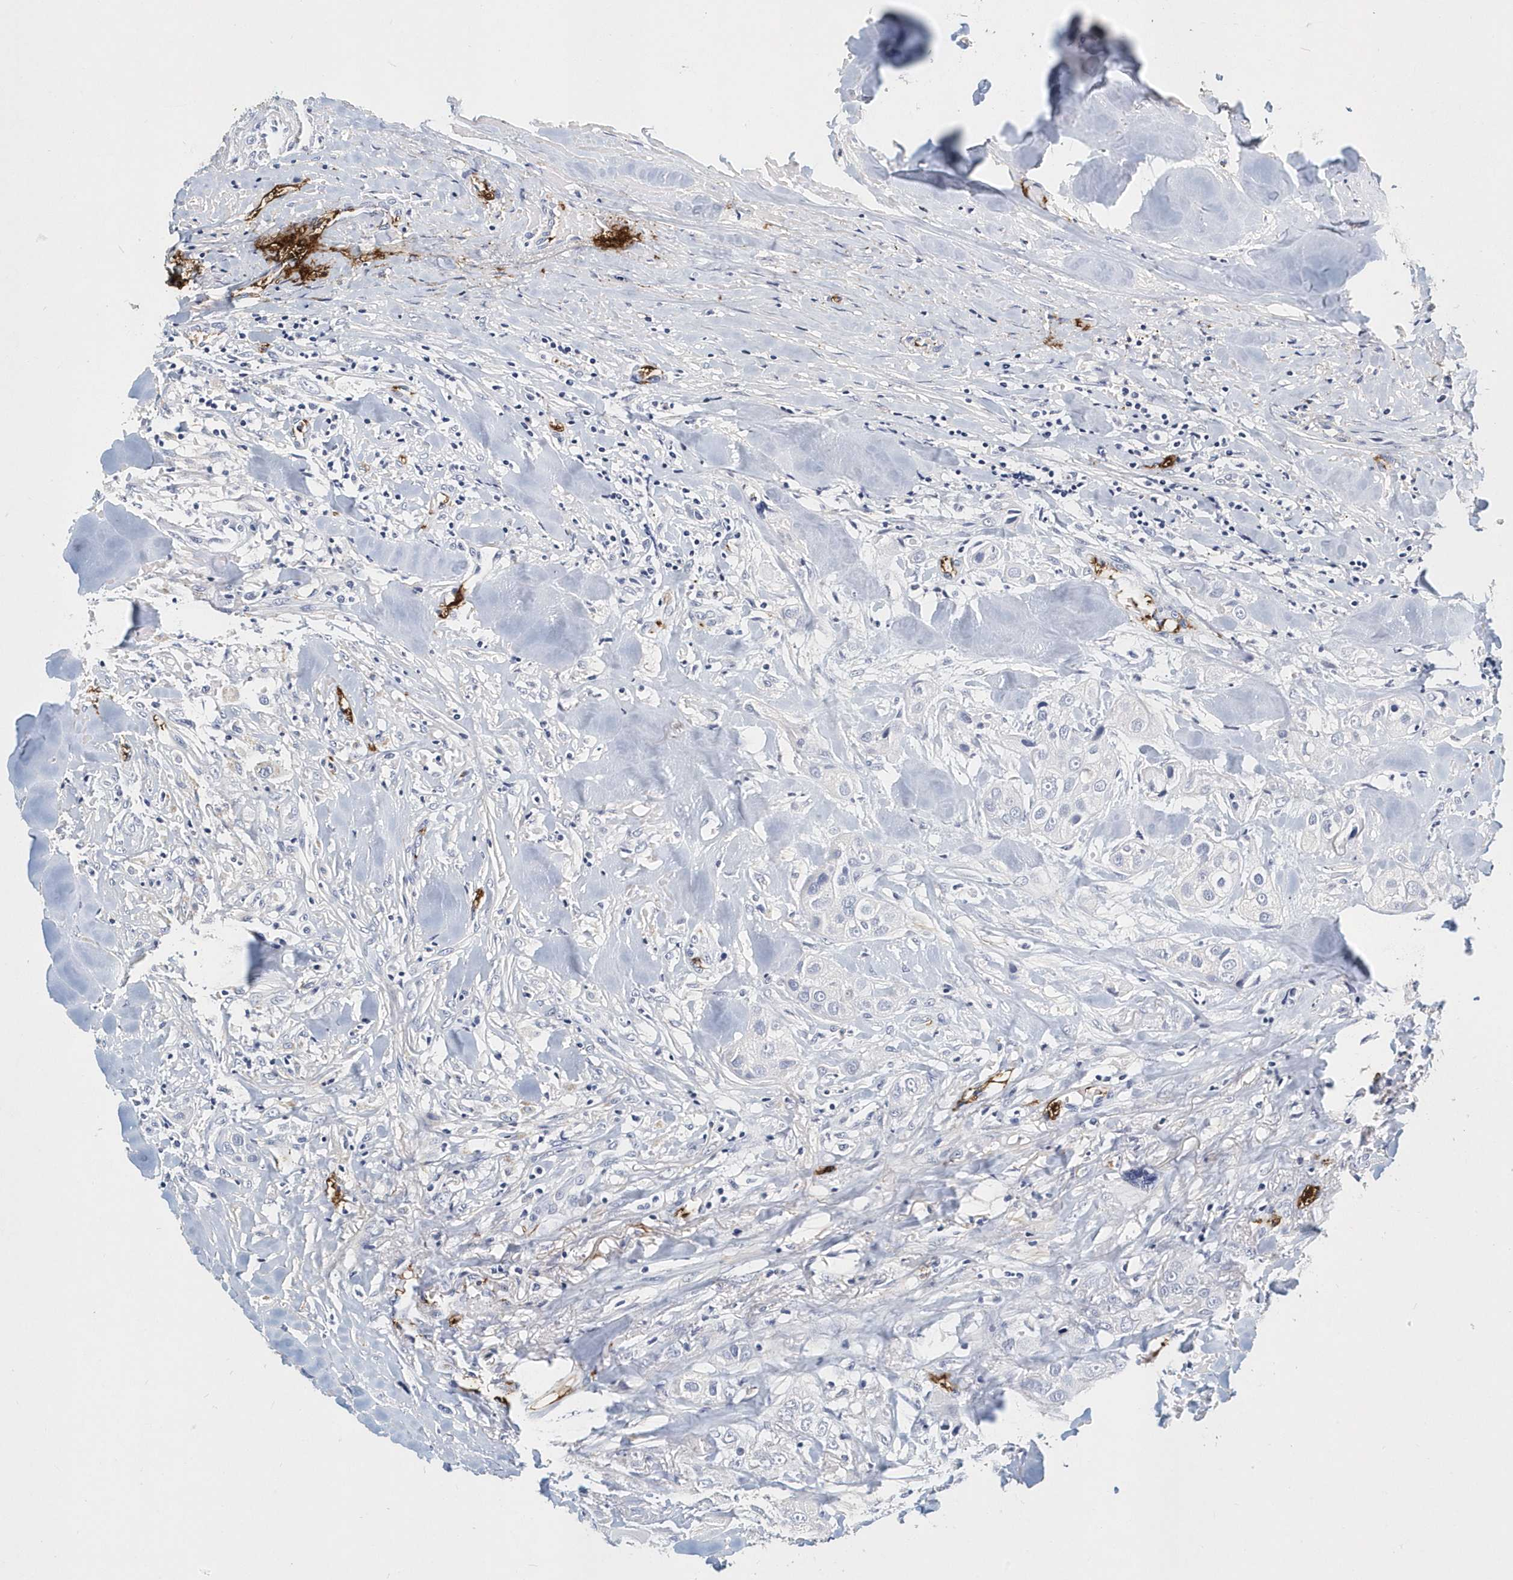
{"staining": {"intensity": "negative", "quantity": "none", "location": "none"}, "tissue": "head and neck cancer", "cell_type": "Tumor cells", "image_type": "cancer", "snomed": [{"axis": "morphology", "description": "Normal tissue, NOS"}, {"axis": "morphology", "description": "Squamous cell carcinoma, NOS"}, {"axis": "topography", "description": "Skeletal muscle"}, {"axis": "topography", "description": "Head-Neck"}], "caption": "This is a micrograph of immunohistochemistry (IHC) staining of head and neck cancer (squamous cell carcinoma), which shows no expression in tumor cells.", "gene": "ITGA2B", "patient": {"sex": "male", "age": 51}}